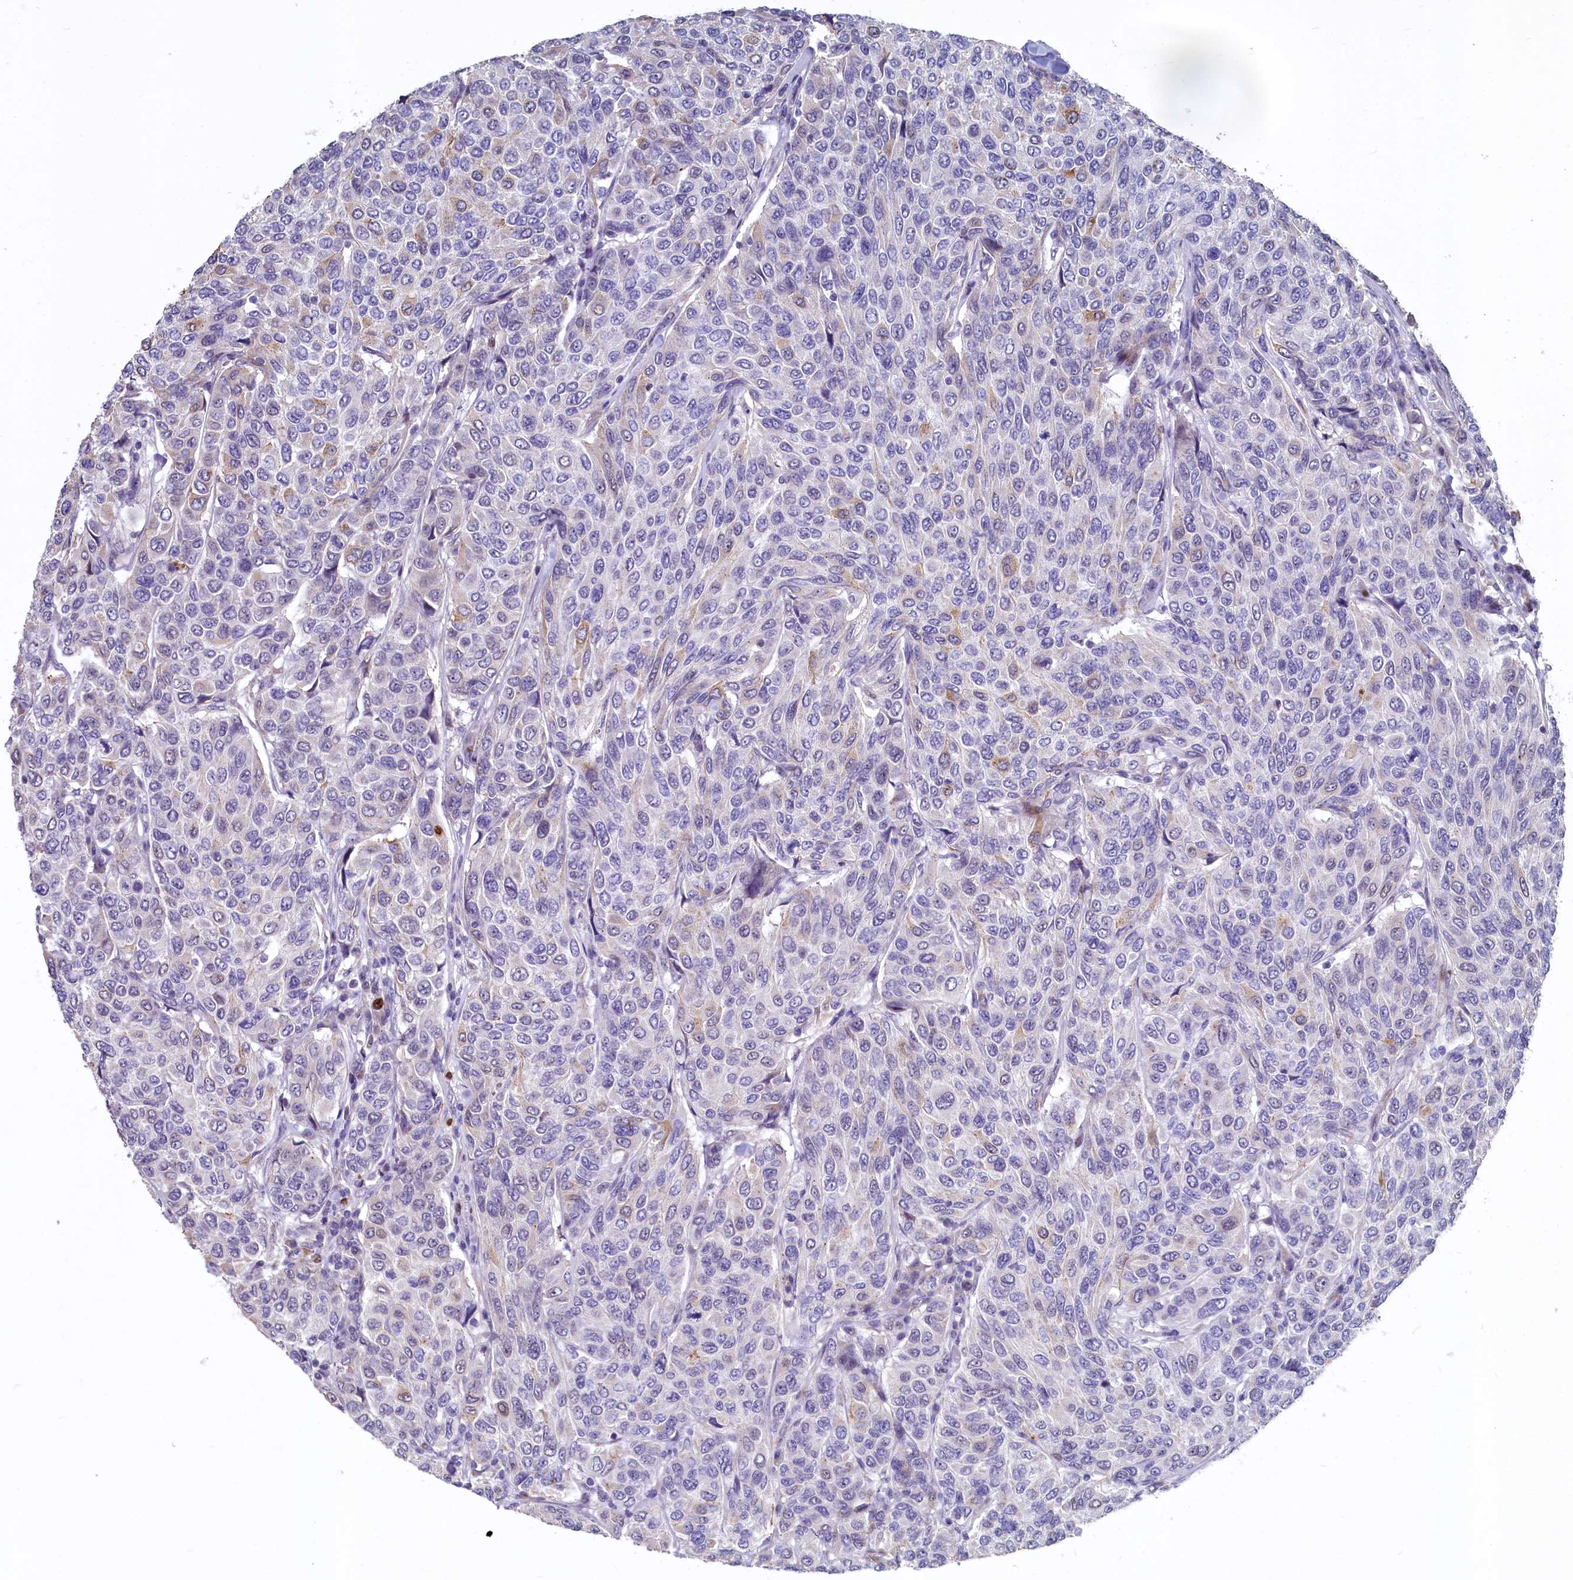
{"staining": {"intensity": "weak", "quantity": "<25%", "location": "nuclear"}, "tissue": "breast cancer", "cell_type": "Tumor cells", "image_type": "cancer", "snomed": [{"axis": "morphology", "description": "Duct carcinoma"}, {"axis": "topography", "description": "Breast"}], "caption": "A histopathology image of breast invasive ductal carcinoma stained for a protein demonstrates no brown staining in tumor cells. (Brightfield microscopy of DAB immunohistochemistry at high magnification).", "gene": "ASXL3", "patient": {"sex": "female", "age": 55}}